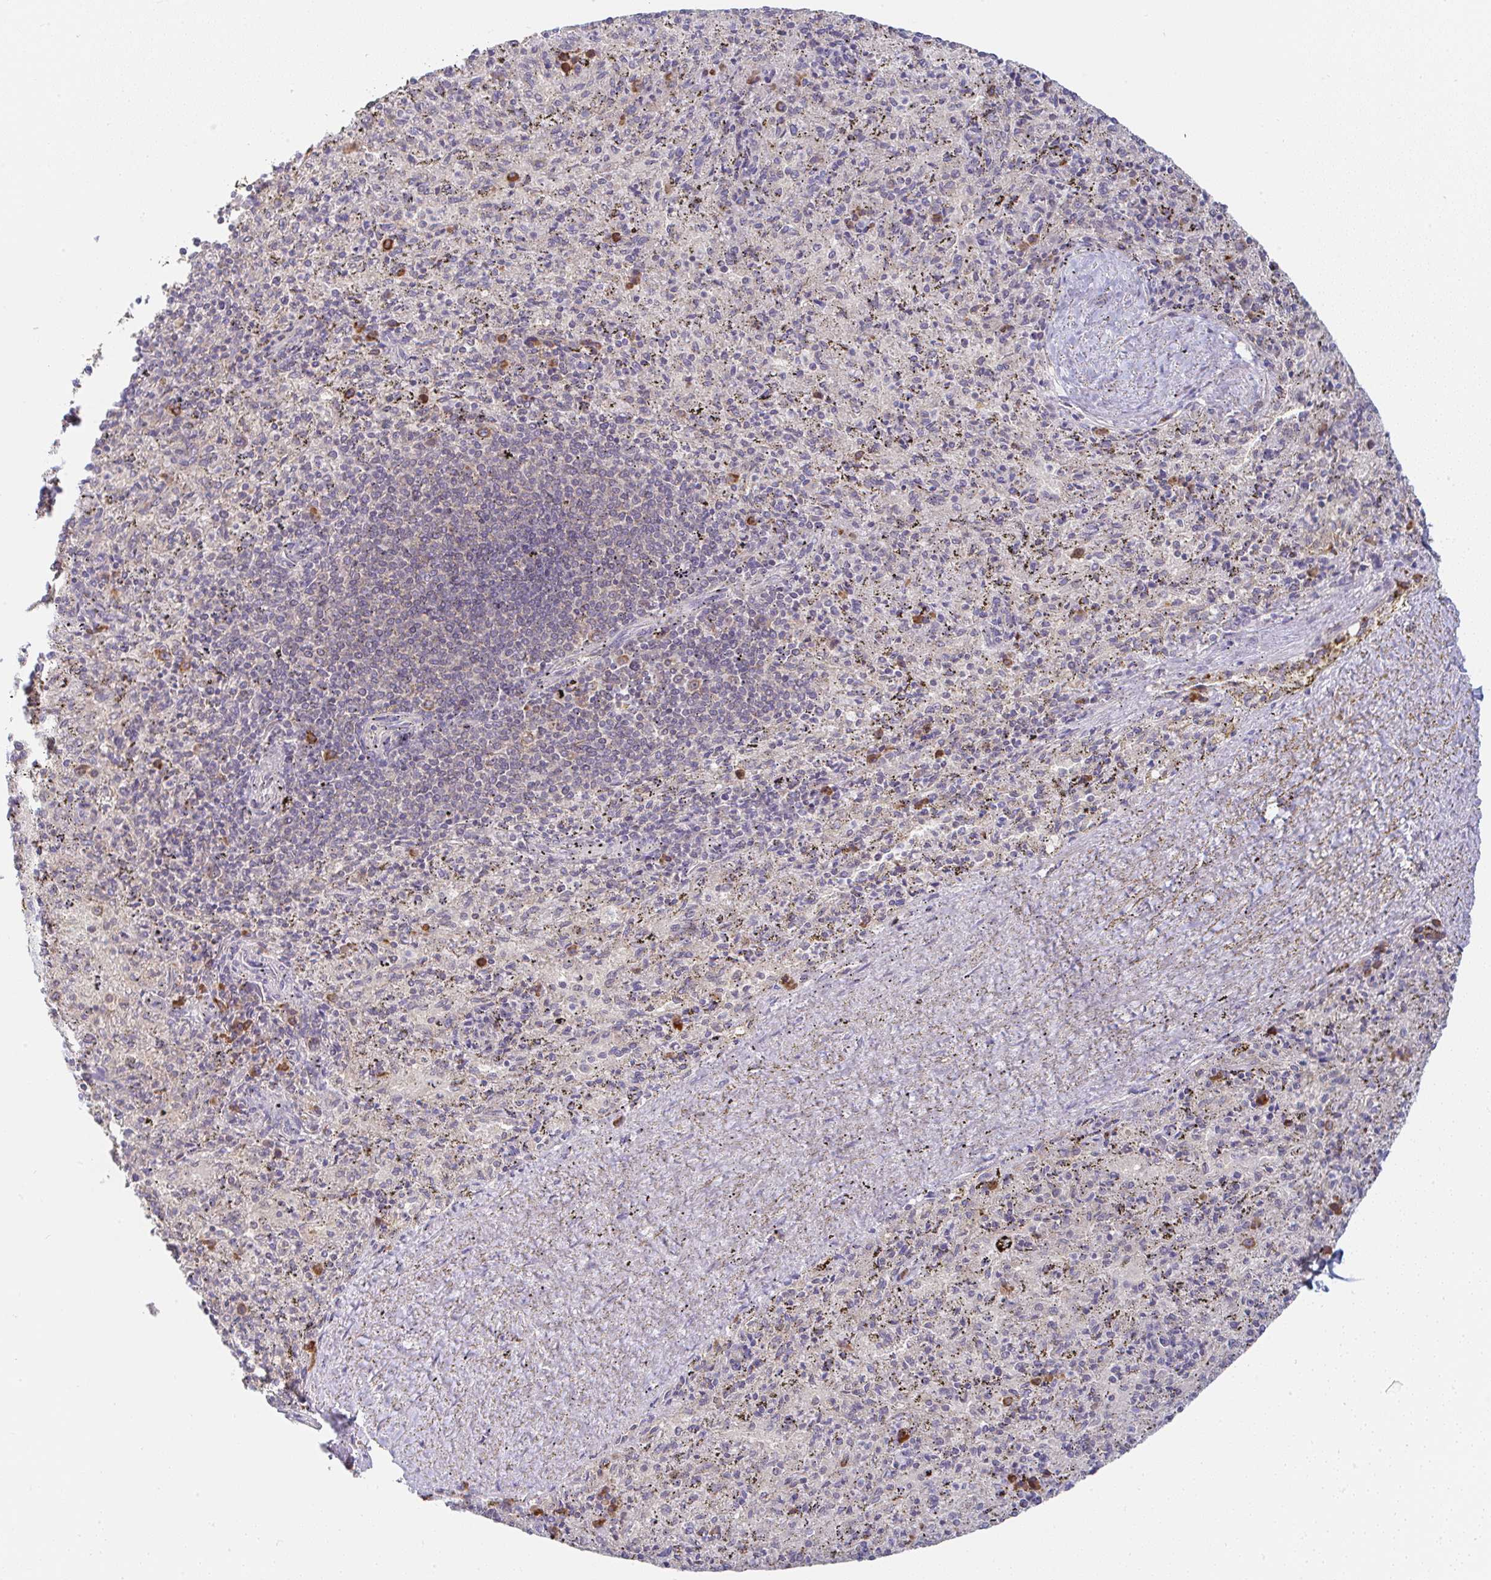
{"staining": {"intensity": "strong", "quantity": "<25%", "location": "cytoplasmic/membranous"}, "tissue": "spleen", "cell_type": "Cells in red pulp", "image_type": "normal", "snomed": [{"axis": "morphology", "description": "Normal tissue, NOS"}, {"axis": "topography", "description": "Spleen"}], "caption": "A photomicrograph showing strong cytoplasmic/membranous expression in about <25% of cells in red pulp in unremarkable spleen, as visualized by brown immunohistochemical staining.", "gene": "DERL2", "patient": {"sex": "male", "age": 57}}